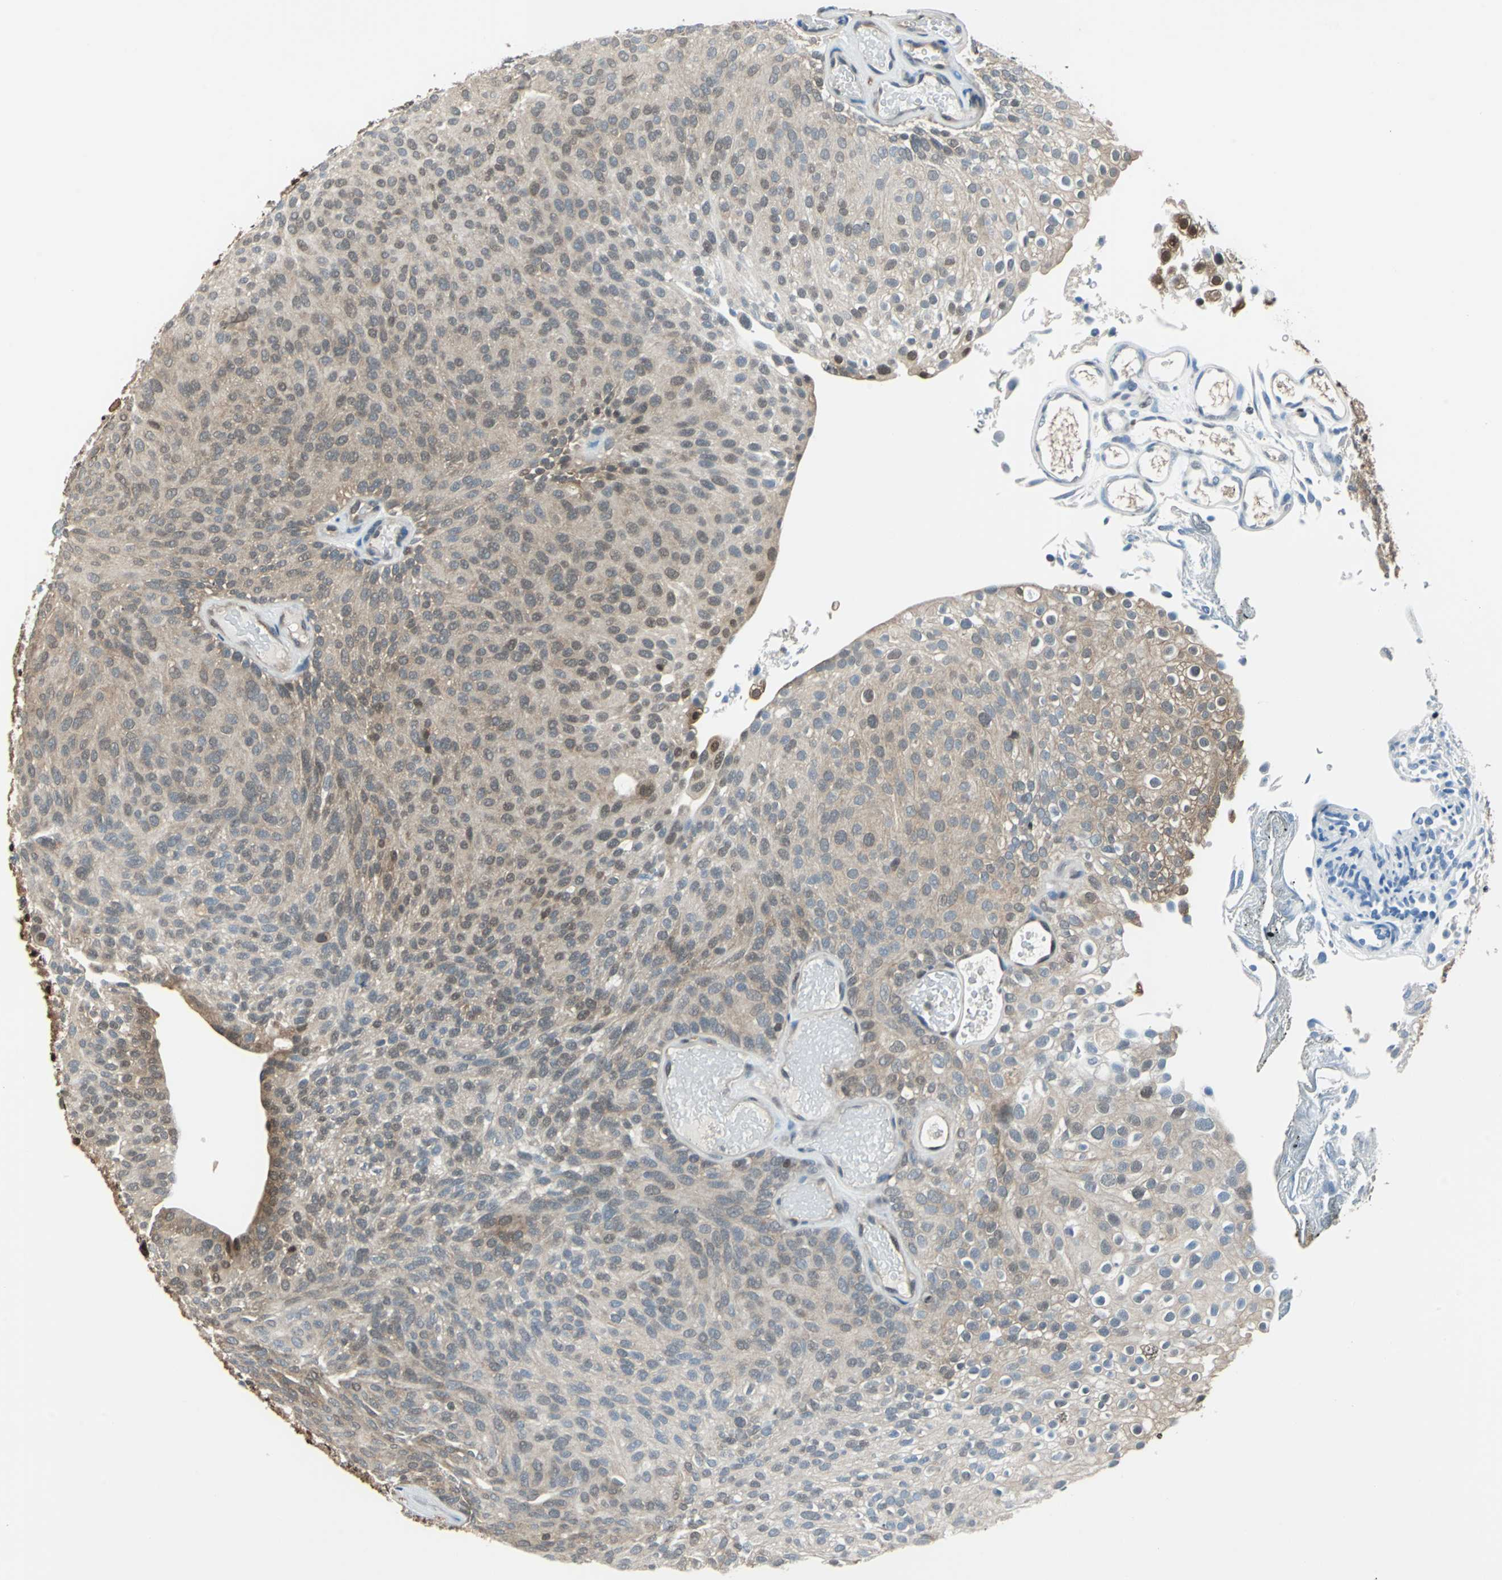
{"staining": {"intensity": "moderate", "quantity": ">75%", "location": "cytoplasmic/membranous"}, "tissue": "urothelial cancer", "cell_type": "Tumor cells", "image_type": "cancer", "snomed": [{"axis": "morphology", "description": "Urothelial carcinoma, Low grade"}, {"axis": "topography", "description": "Urinary bladder"}], "caption": "Urothelial carcinoma (low-grade) tissue demonstrates moderate cytoplasmic/membranous expression in approximately >75% of tumor cells, visualized by immunohistochemistry.", "gene": "PSME1", "patient": {"sex": "male", "age": 78}}